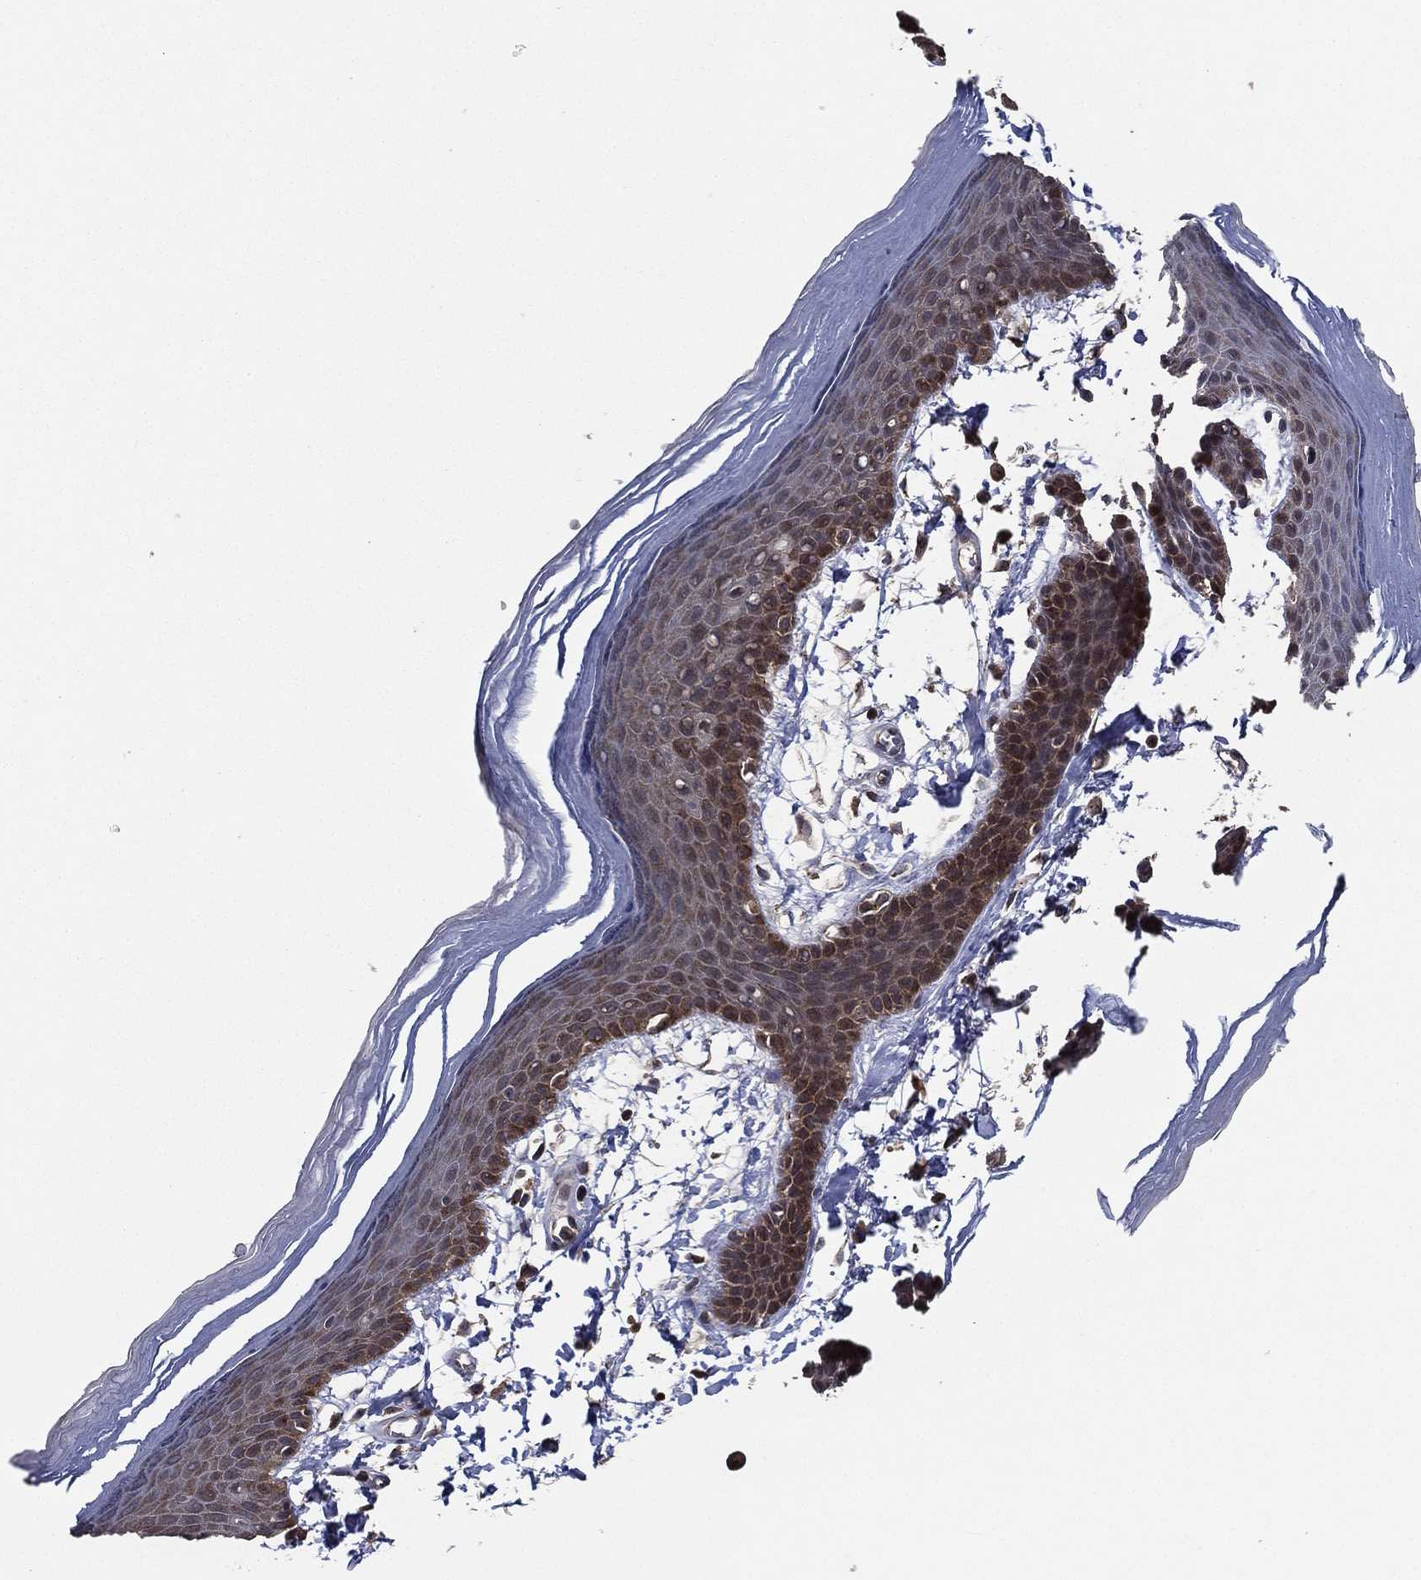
{"staining": {"intensity": "weak", "quantity": "<25%", "location": "cytoplasmic/membranous"}, "tissue": "skin", "cell_type": "Epidermal cells", "image_type": "normal", "snomed": [{"axis": "morphology", "description": "Normal tissue, NOS"}, {"axis": "topography", "description": "Anal"}], "caption": "High magnification brightfield microscopy of benign skin stained with DAB (3,3'-diaminobenzidine) (brown) and counterstained with hematoxylin (blue): epidermal cells show no significant positivity.", "gene": "PCNT", "patient": {"sex": "male", "age": 53}}